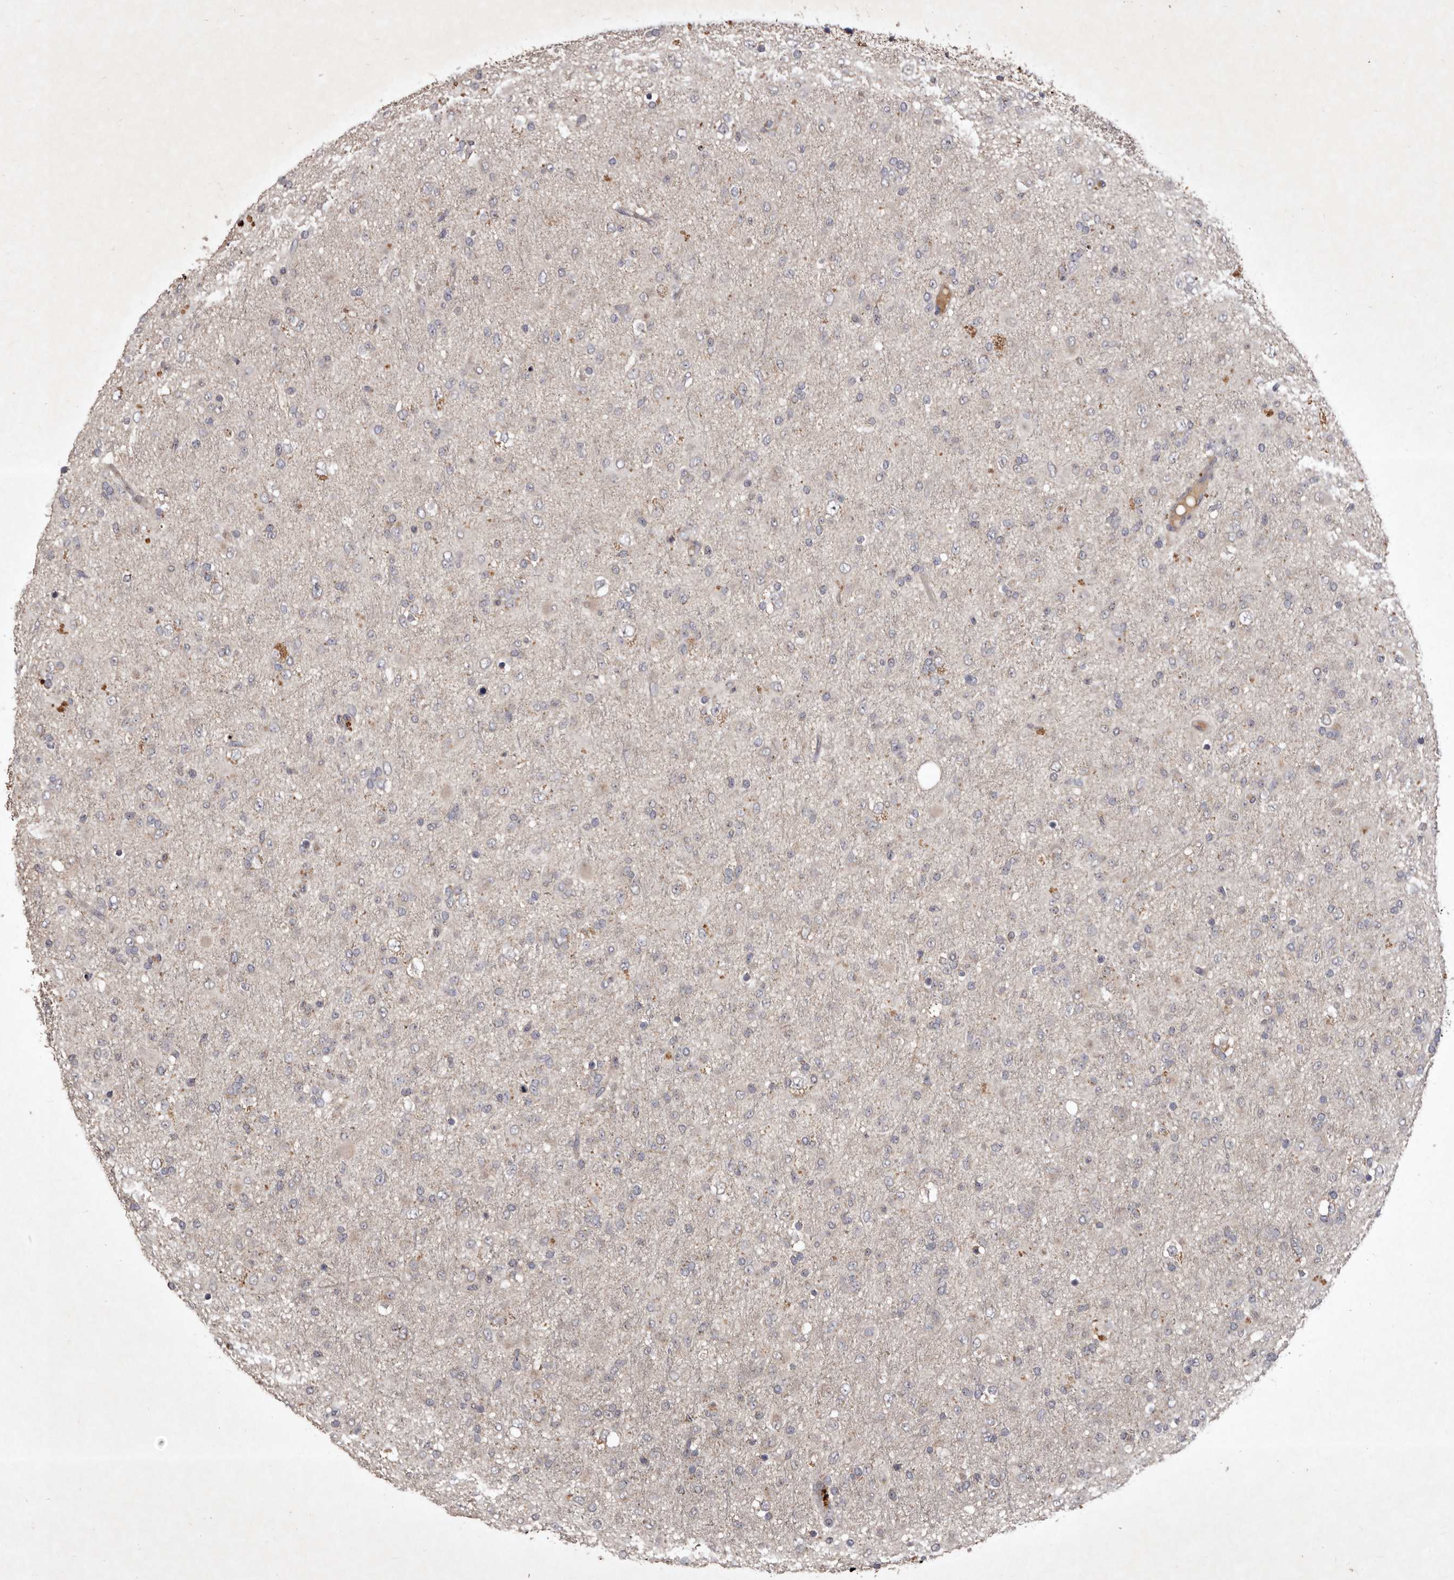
{"staining": {"intensity": "negative", "quantity": "none", "location": "none"}, "tissue": "glioma", "cell_type": "Tumor cells", "image_type": "cancer", "snomed": [{"axis": "morphology", "description": "Glioma, malignant, Low grade"}, {"axis": "topography", "description": "Brain"}], "caption": "This micrograph is of low-grade glioma (malignant) stained with immunohistochemistry to label a protein in brown with the nuclei are counter-stained blue. There is no expression in tumor cells. Nuclei are stained in blue.", "gene": "FLAD1", "patient": {"sex": "male", "age": 65}}